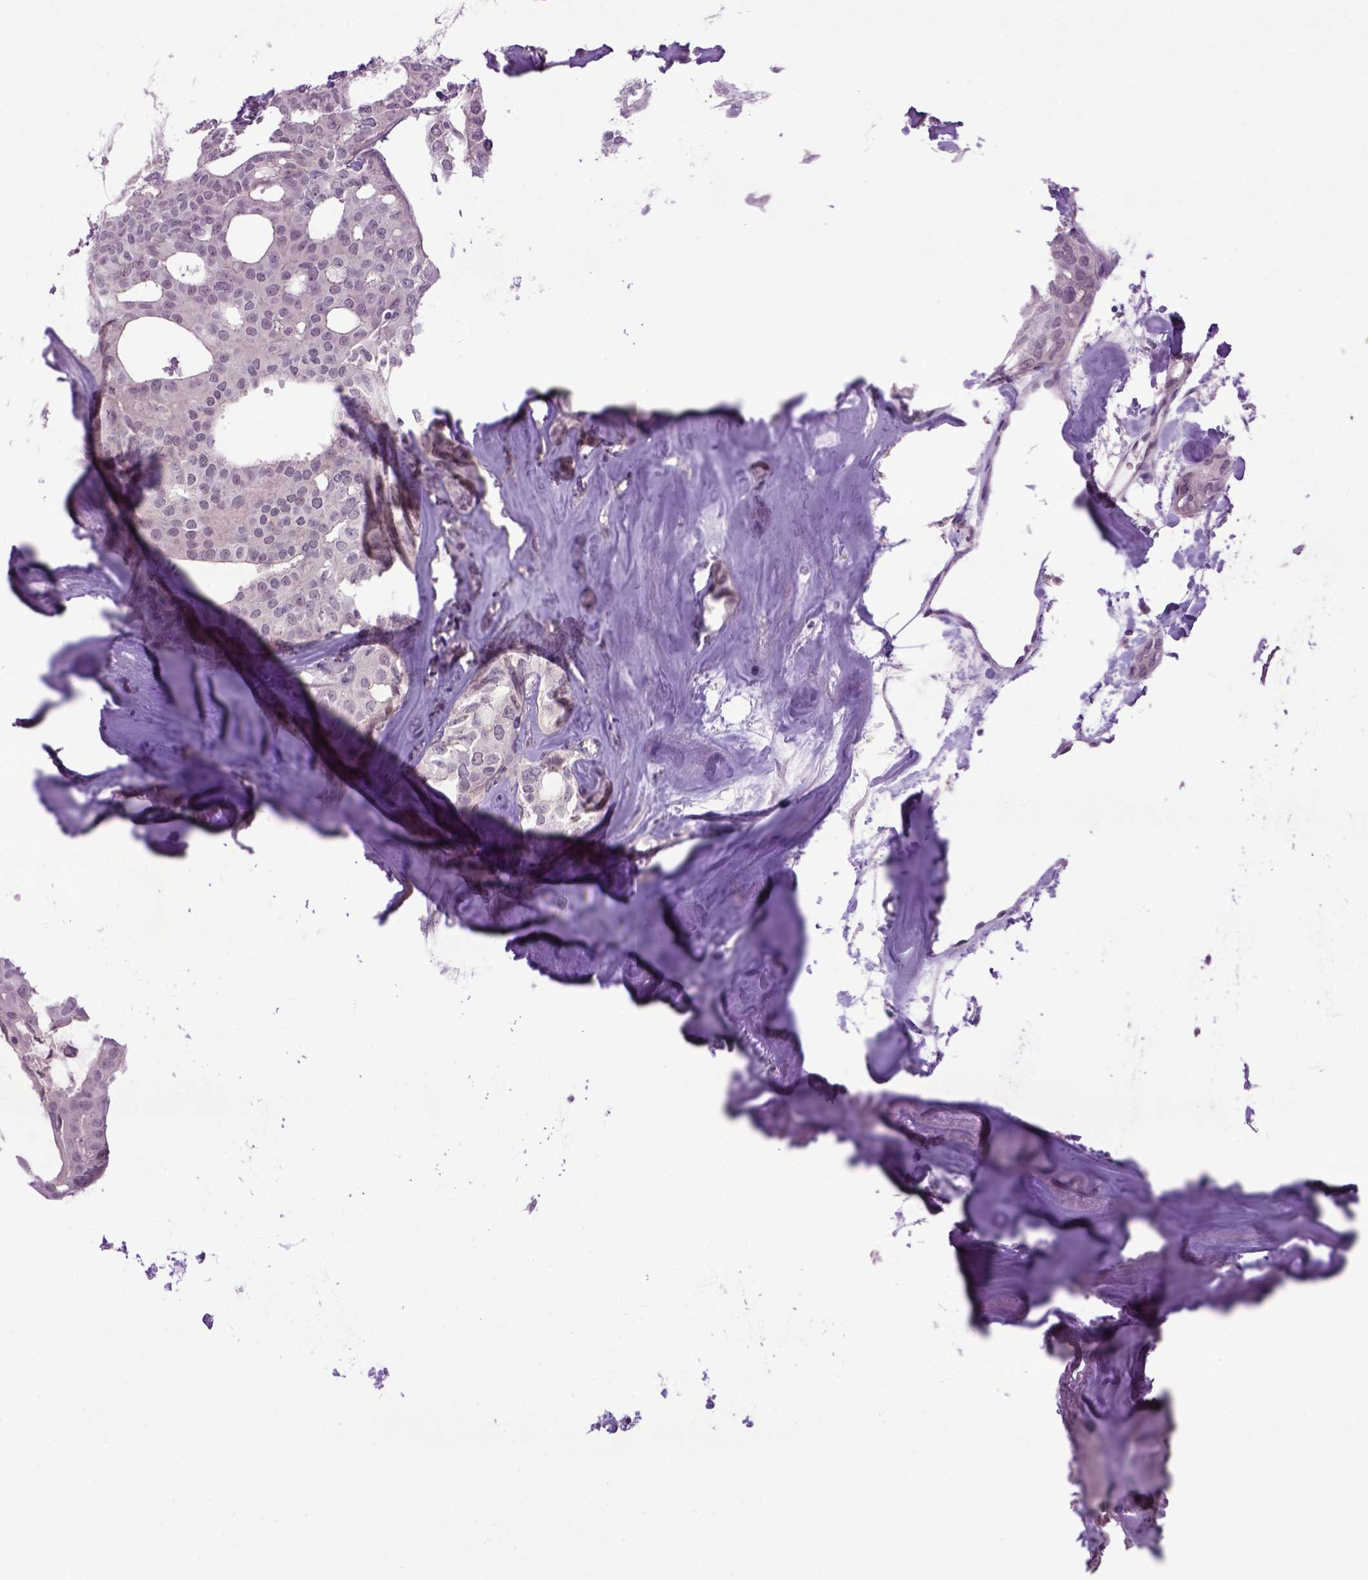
{"staining": {"intensity": "negative", "quantity": "none", "location": "none"}, "tissue": "thyroid cancer", "cell_type": "Tumor cells", "image_type": "cancer", "snomed": [{"axis": "morphology", "description": "Follicular adenoma carcinoma, NOS"}, {"axis": "topography", "description": "Thyroid gland"}], "caption": "IHC image of neoplastic tissue: thyroid cancer stained with DAB (3,3'-diaminobenzidine) demonstrates no significant protein staining in tumor cells.", "gene": "EMILIN3", "patient": {"sex": "male", "age": 75}}